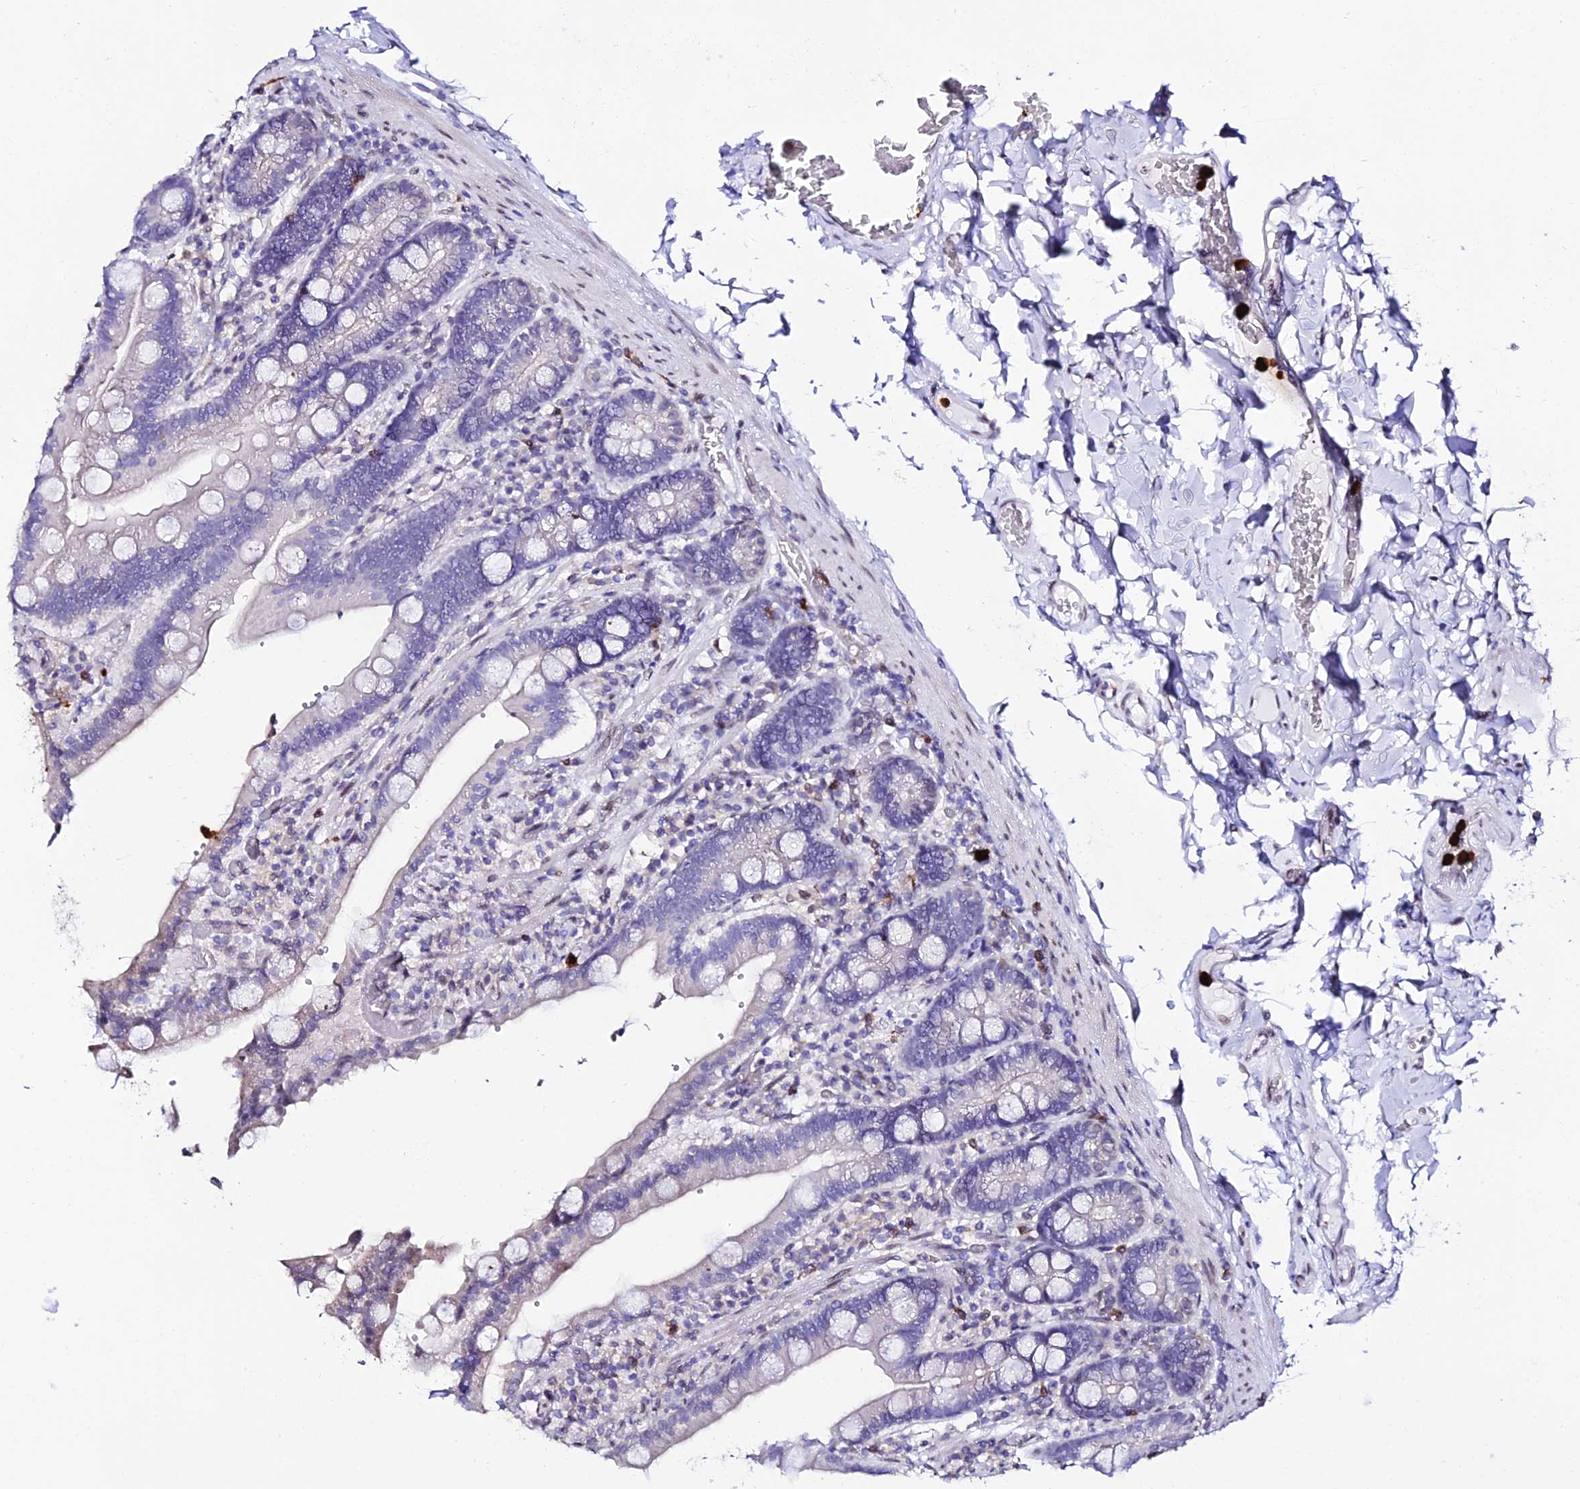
{"staining": {"intensity": "negative", "quantity": "none", "location": "none"}, "tissue": "duodenum", "cell_type": "Glandular cells", "image_type": "normal", "snomed": [{"axis": "morphology", "description": "Normal tissue, NOS"}, {"axis": "topography", "description": "Duodenum"}], "caption": "IHC of normal duodenum shows no expression in glandular cells.", "gene": "MCM10", "patient": {"sex": "female", "age": 62}}